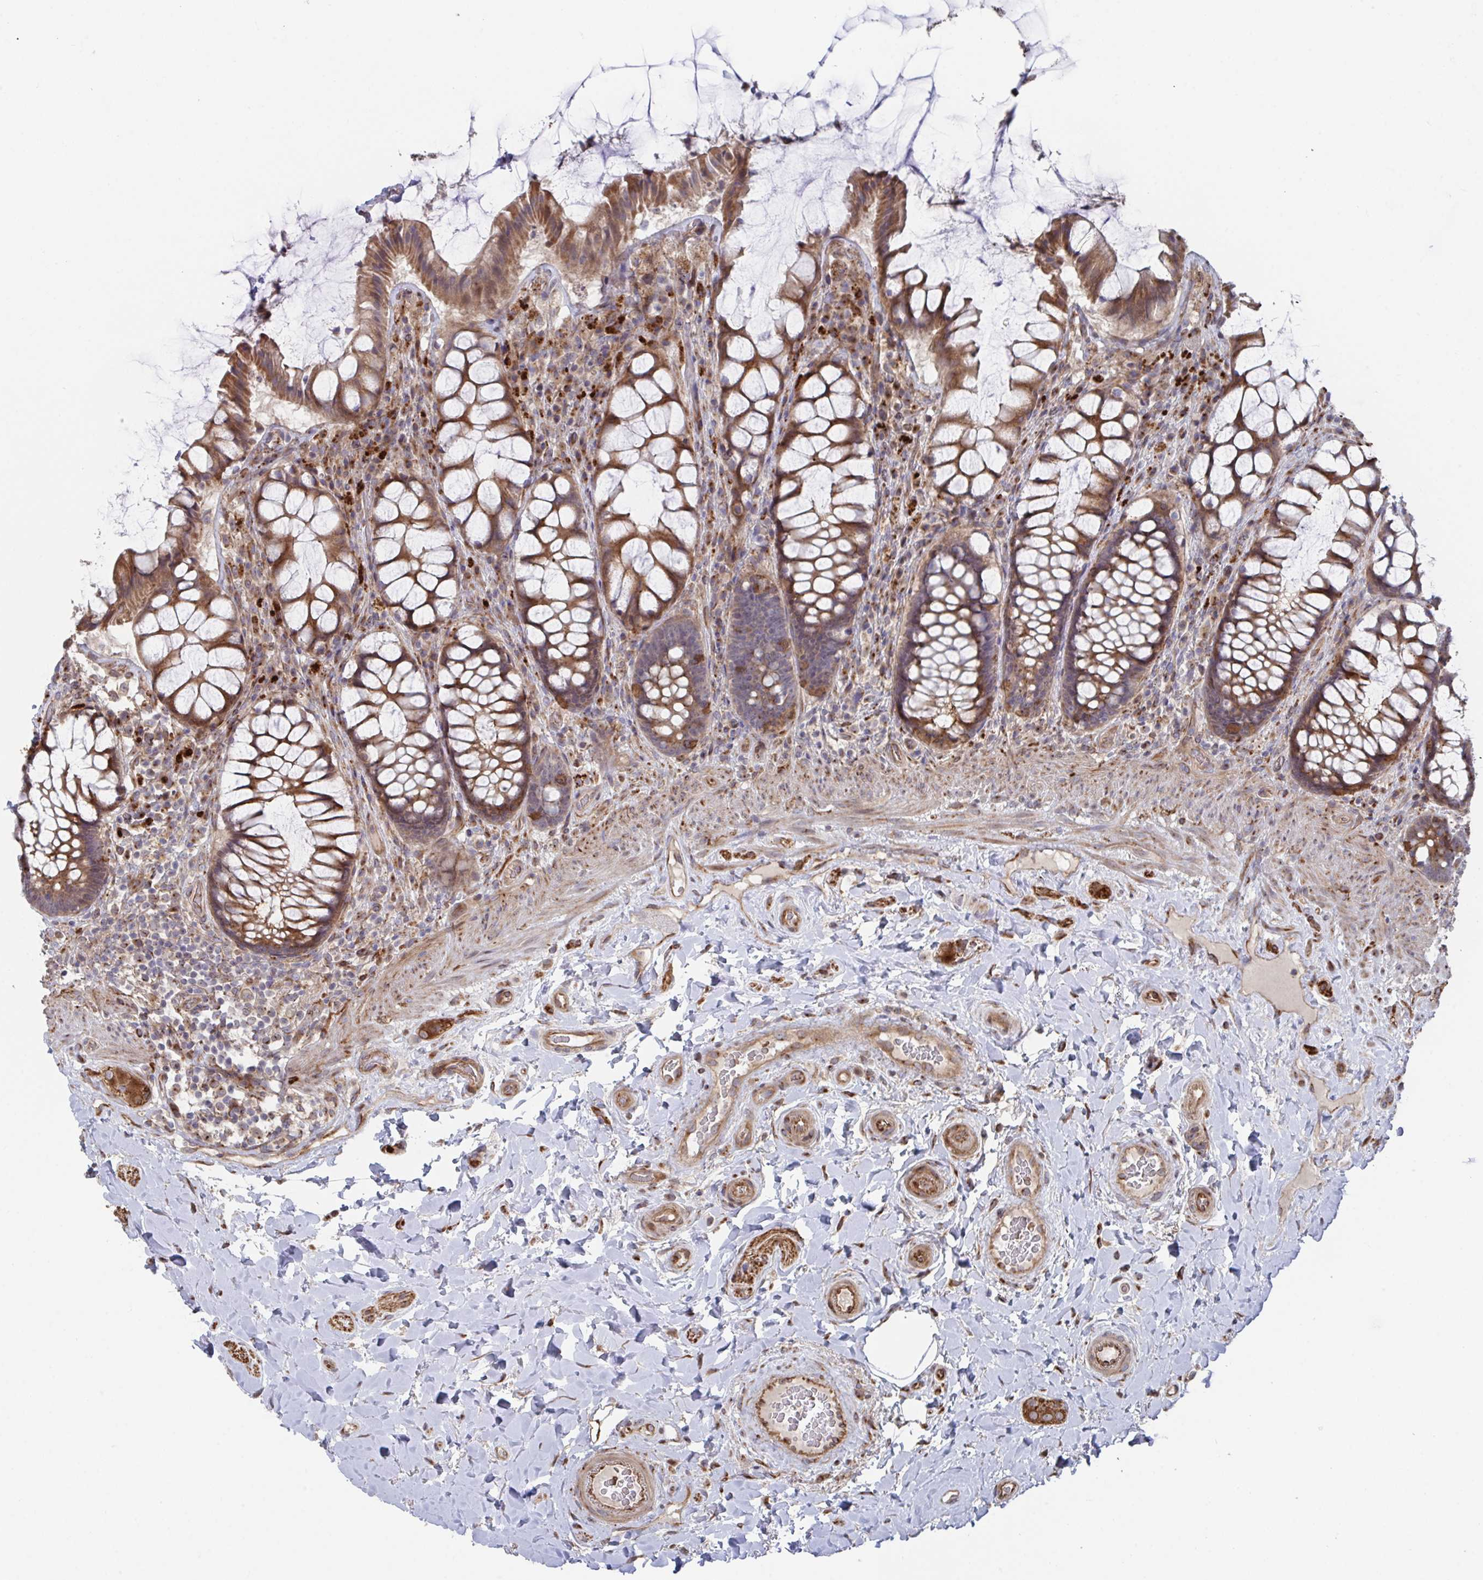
{"staining": {"intensity": "moderate", "quantity": ">75%", "location": "cytoplasmic/membranous"}, "tissue": "rectum", "cell_type": "Glandular cells", "image_type": "normal", "snomed": [{"axis": "morphology", "description": "Normal tissue, NOS"}, {"axis": "topography", "description": "Rectum"}], "caption": "The micrograph shows staining of benign rectum, revealing moderate cytoplasmic/membranous protein staining (brown color) within glandular cells.", "gene": "FJX1", "patient": {"sex": "female", "age": 58}}